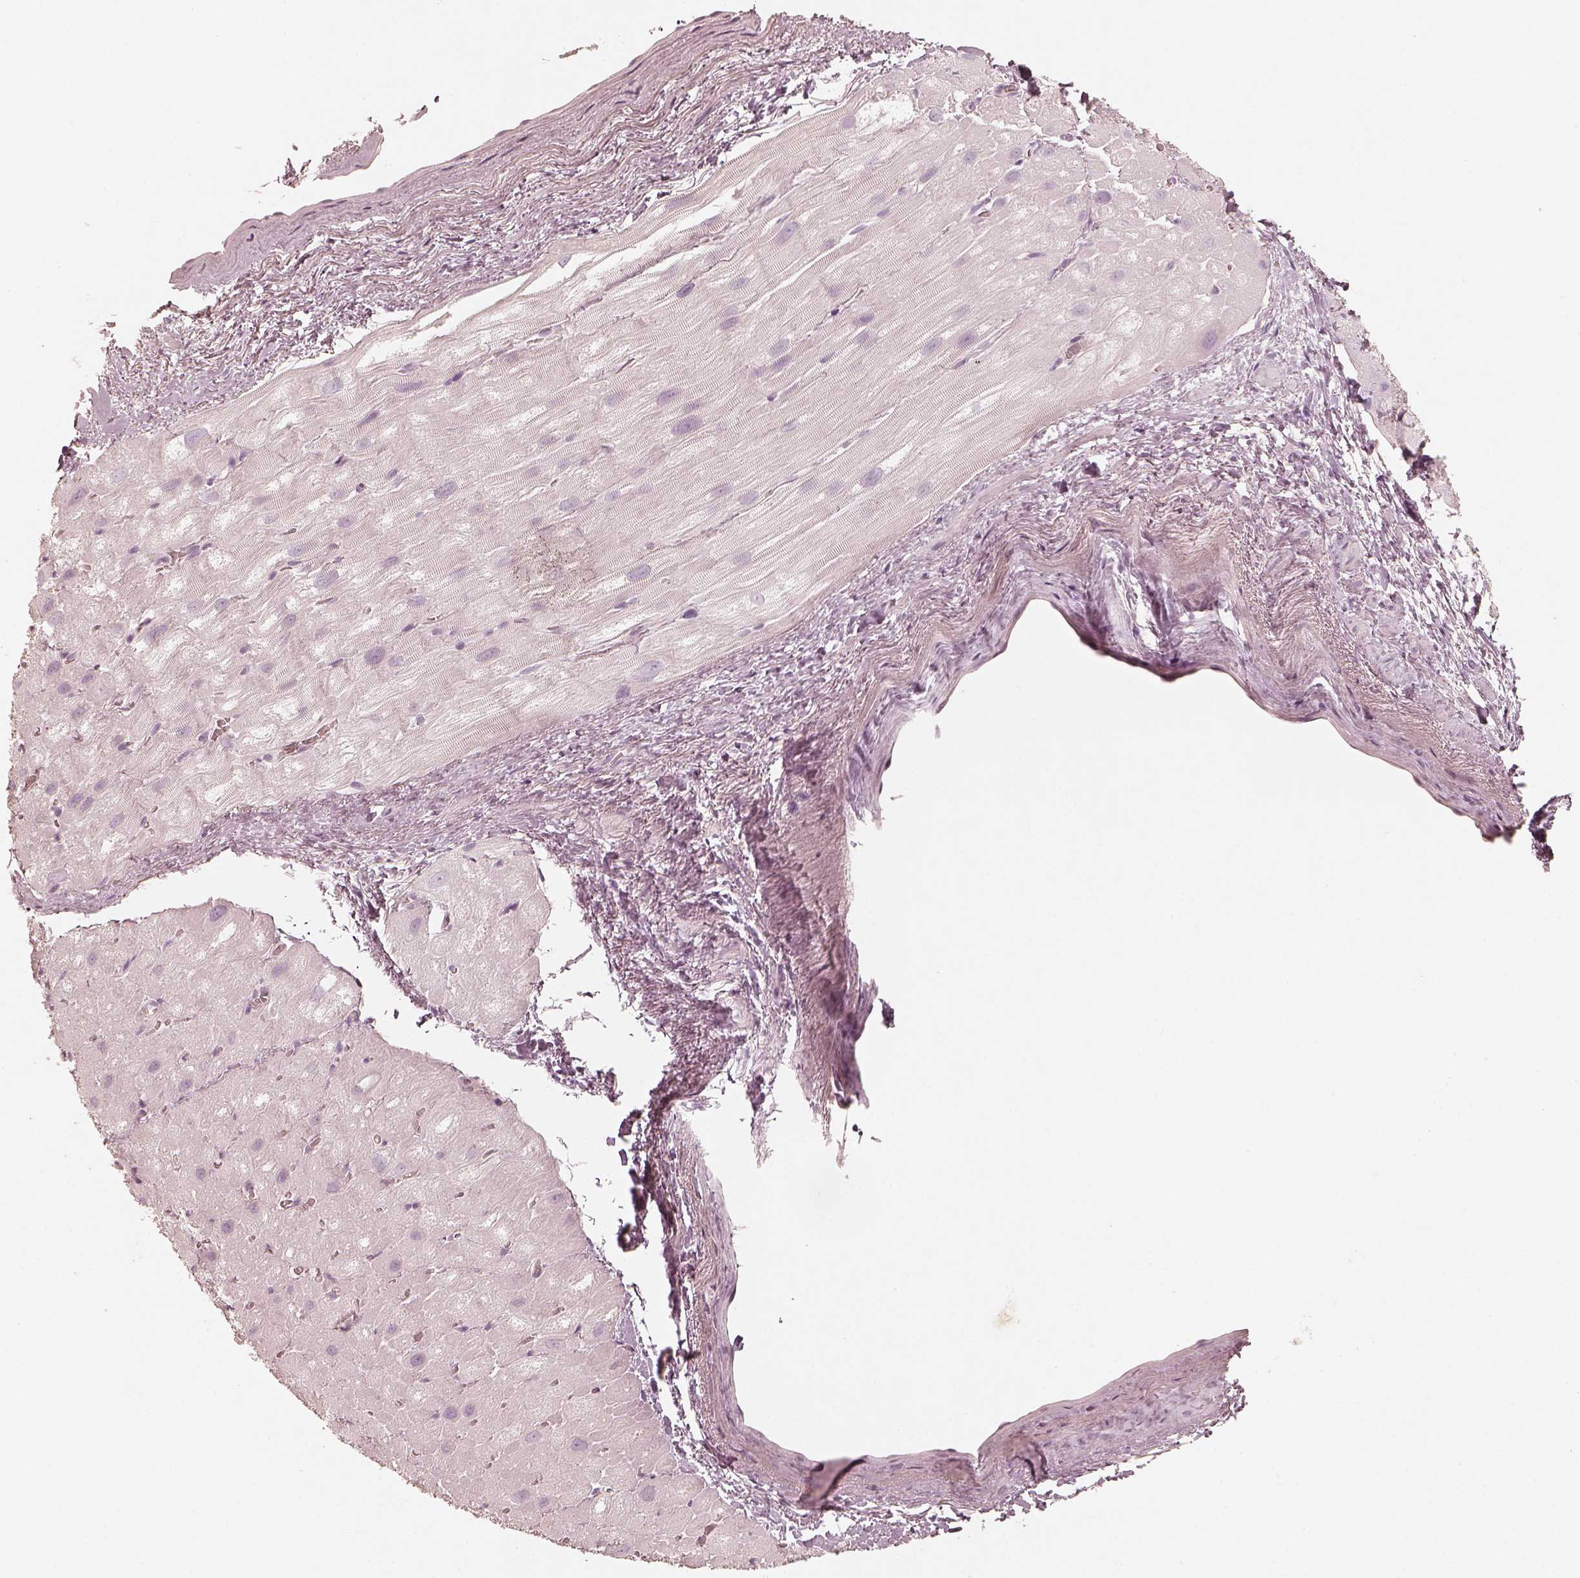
{"staining": {"intensity": "negative", "quantity": "none", "location": "none"}, "tissue": "heart muscle", "cell_type": "Cardiomyocytes", "image_type": "normal", "snomed": [{"axis": "morphology", "description": "Normal tissue, NOS"}, {"axis": "topography", "description": "Heart"}], "caption": "There is no significant expression in cardiomyocytes of heart muscle.", "gene": "KRT82", "patient": {"sex": "male", "age": 61}}